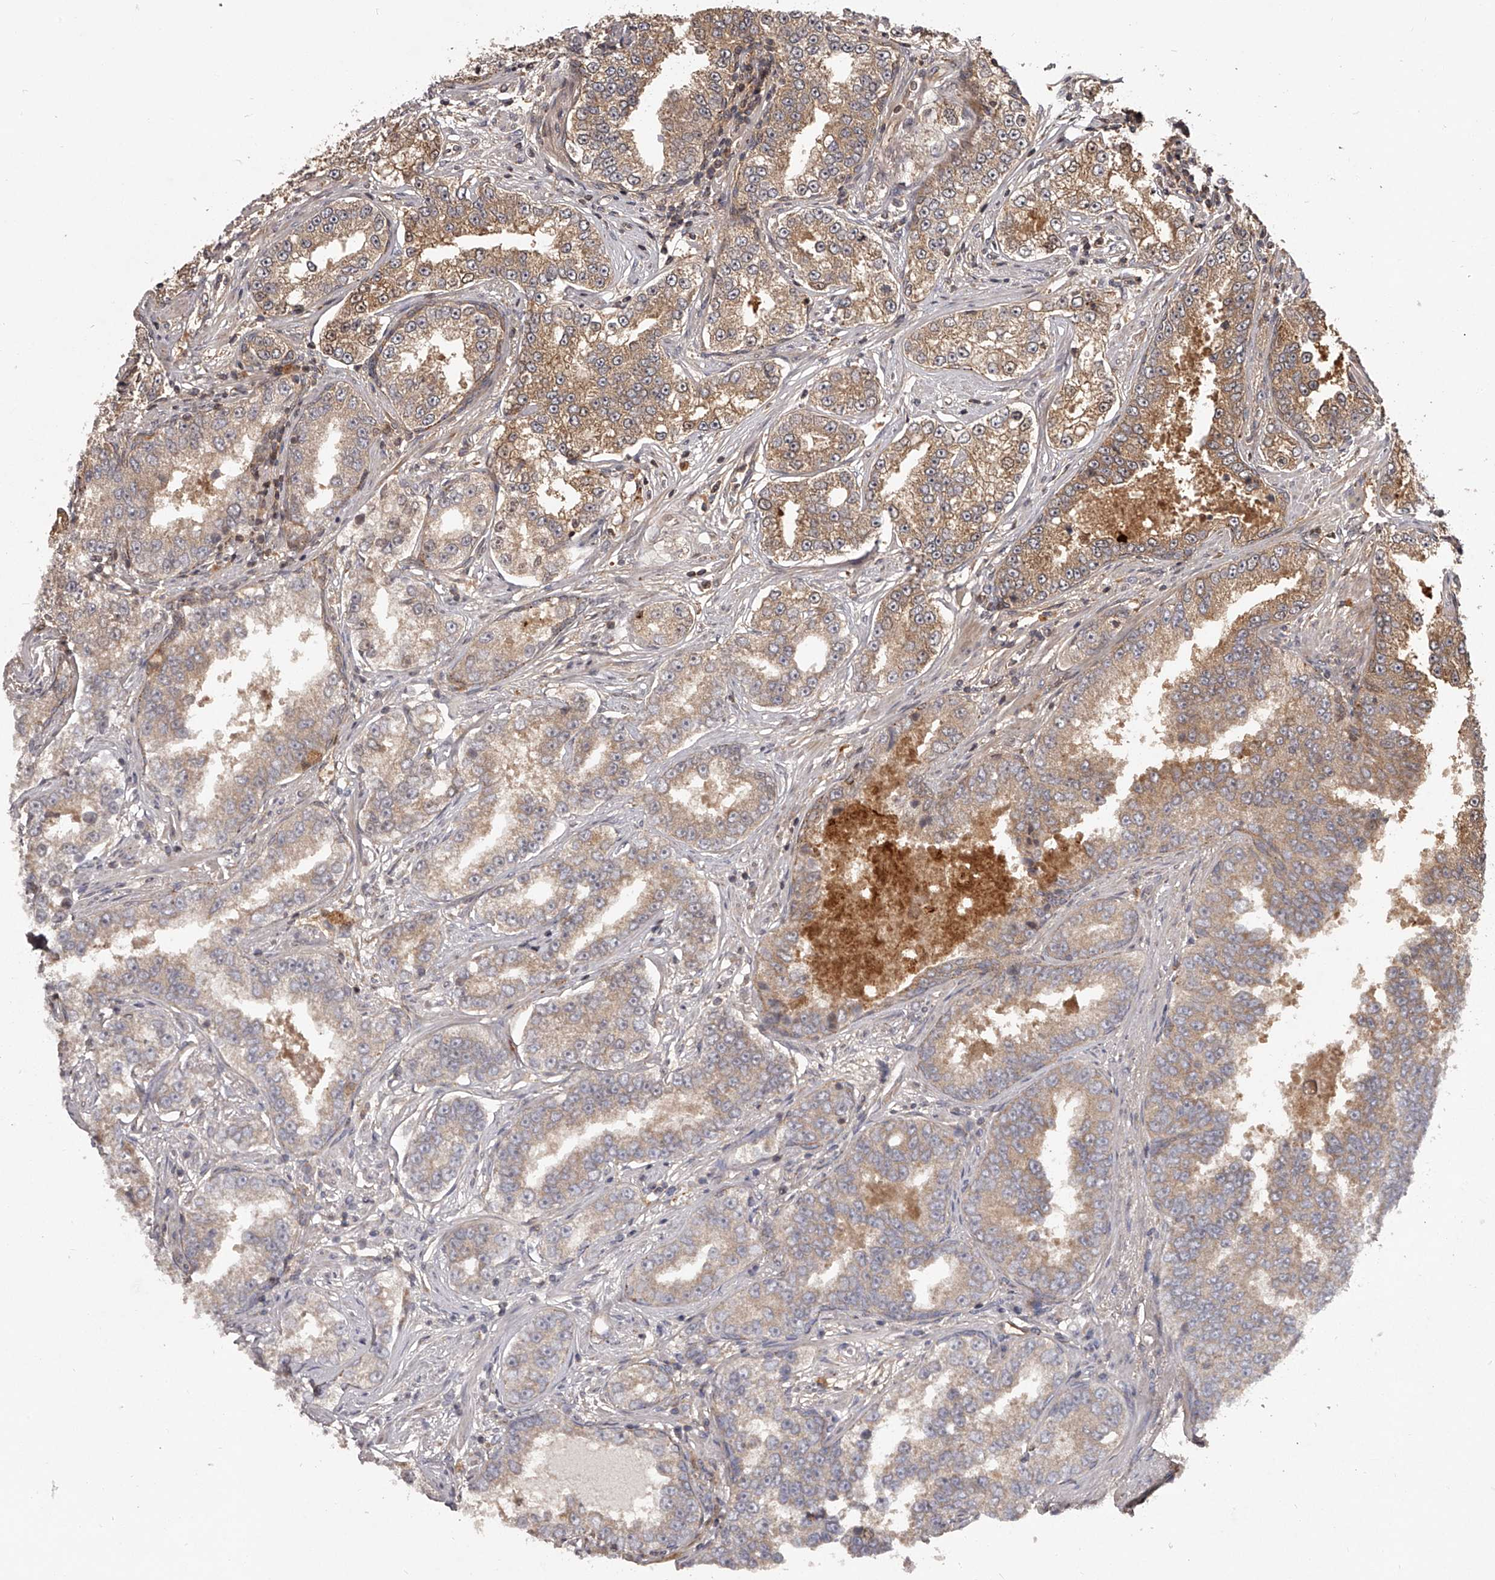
{"staining": {"intensity": "moderate", "quantity": "<25%", "location": "cytoplasmic/membranous"}, "tissue": "prostate cancer", "cell_type": "Tumor cells", "image_type": "cancer", "snomed": [{"axis": "morphology", "description": "Normal tissue, NOS"}, {"axis": "morphology", "description": "Adenocarcinoma, High grade"}, {"axis": "topography", "description": "Prostate"}], "caption": "Moderate cytoplasmic/membranous expression is seen in about <25% of tumor cells in prostate cancer.", "gene": "CRYZL1", "patient": {"sex": "male", "age": 83}}